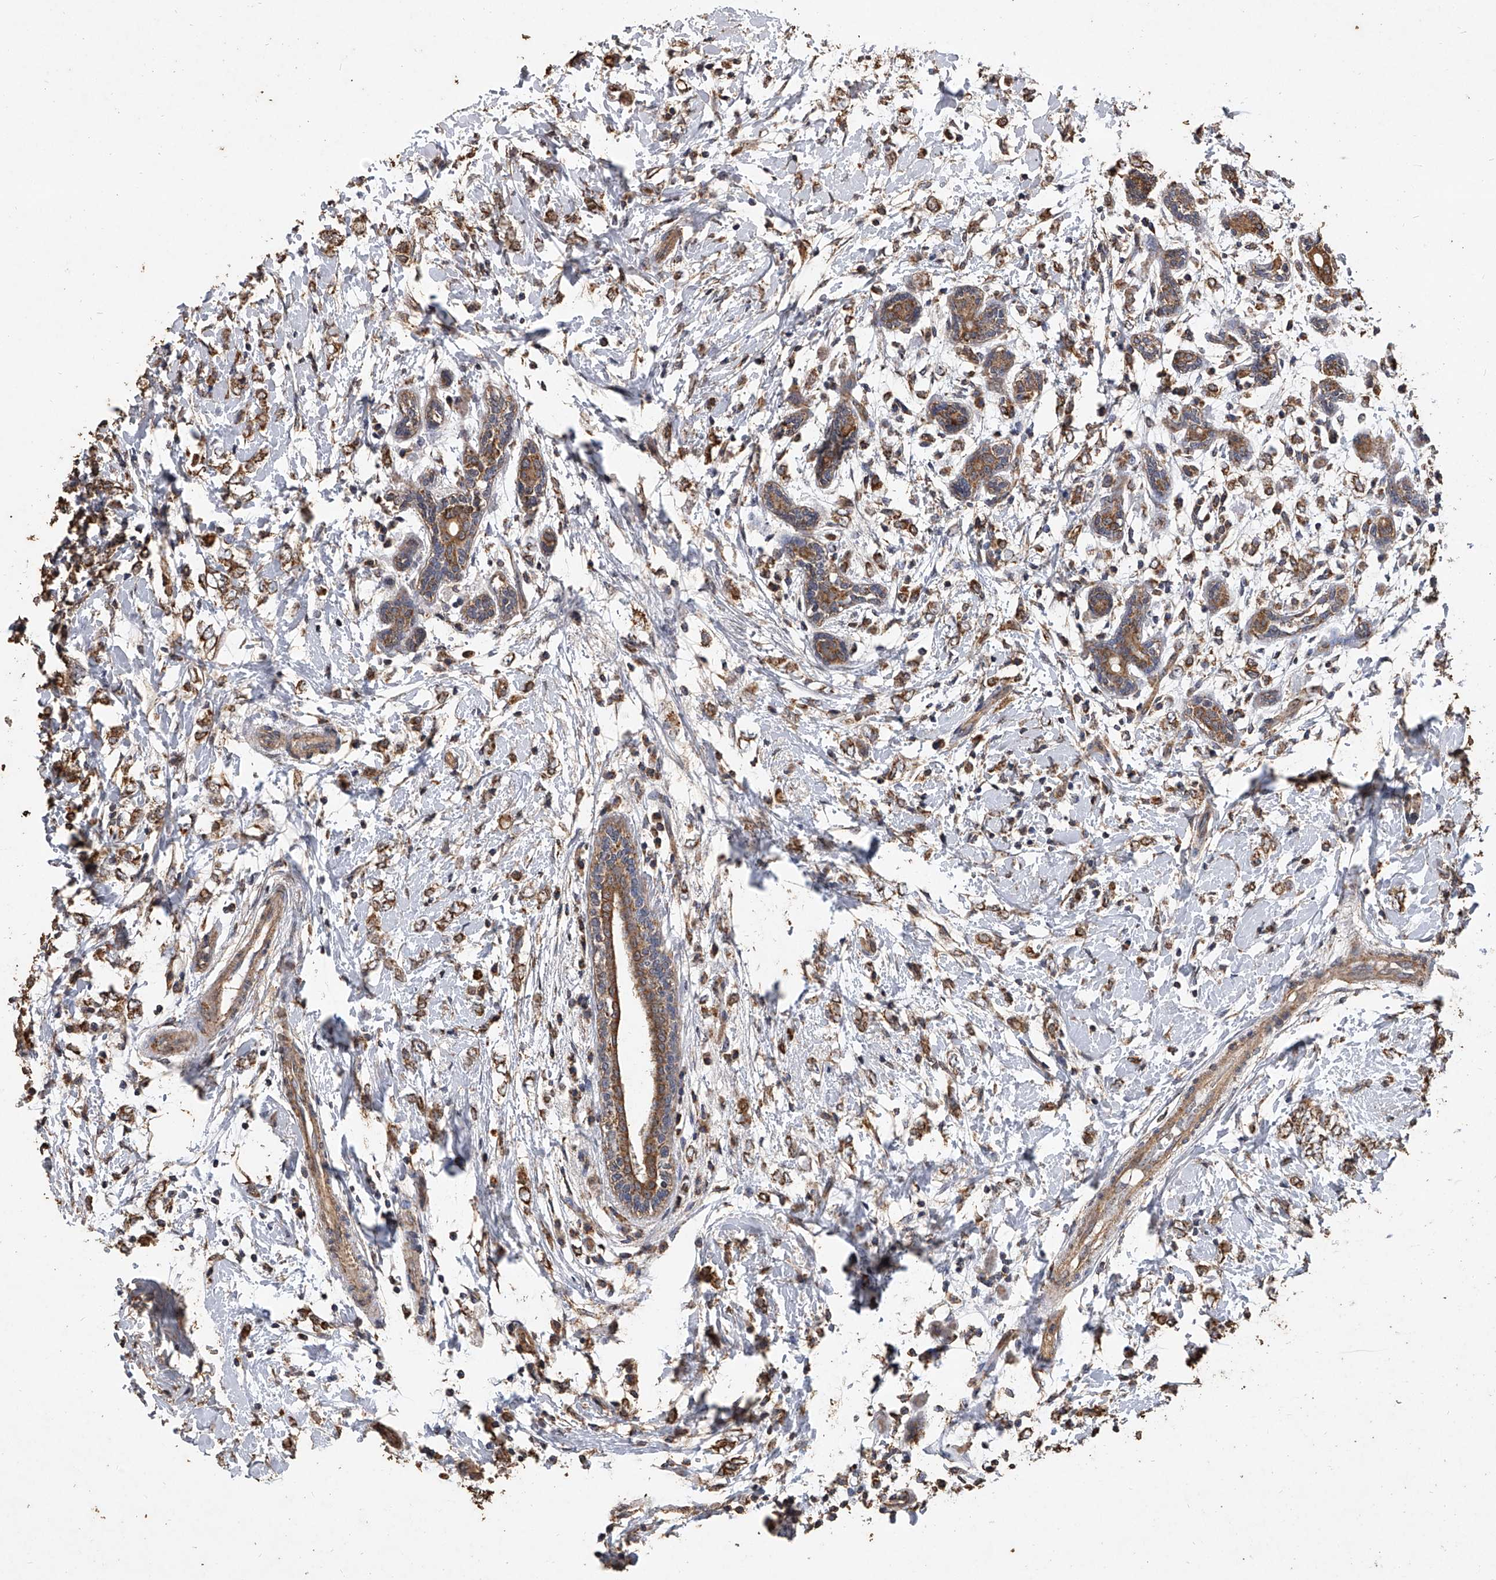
{"staining": {"intensity": "moderate", "quantity": ">75%", "location": "cytoplasmic/membranous"}, "tissue": "breast cancer", "cell_type": "Tumor cells", "image_type": "cancer", "snomed": [{"axis": "morphology", "description": "Normal tissue, NOS"}, {"axis": "morphology", "description": "Lobular carcinoma"}, {"axis": "topography", "description": "Breast"}], "caption": "Protein expression by immunohistochemistry (IHC) displays moderate cytoplasmic/membranous expression in approximately >75% of tumor cells in lobular carcinoma (breast).", "gene": "MRPL28", "patient": {"sex": "female", "age": 47}}